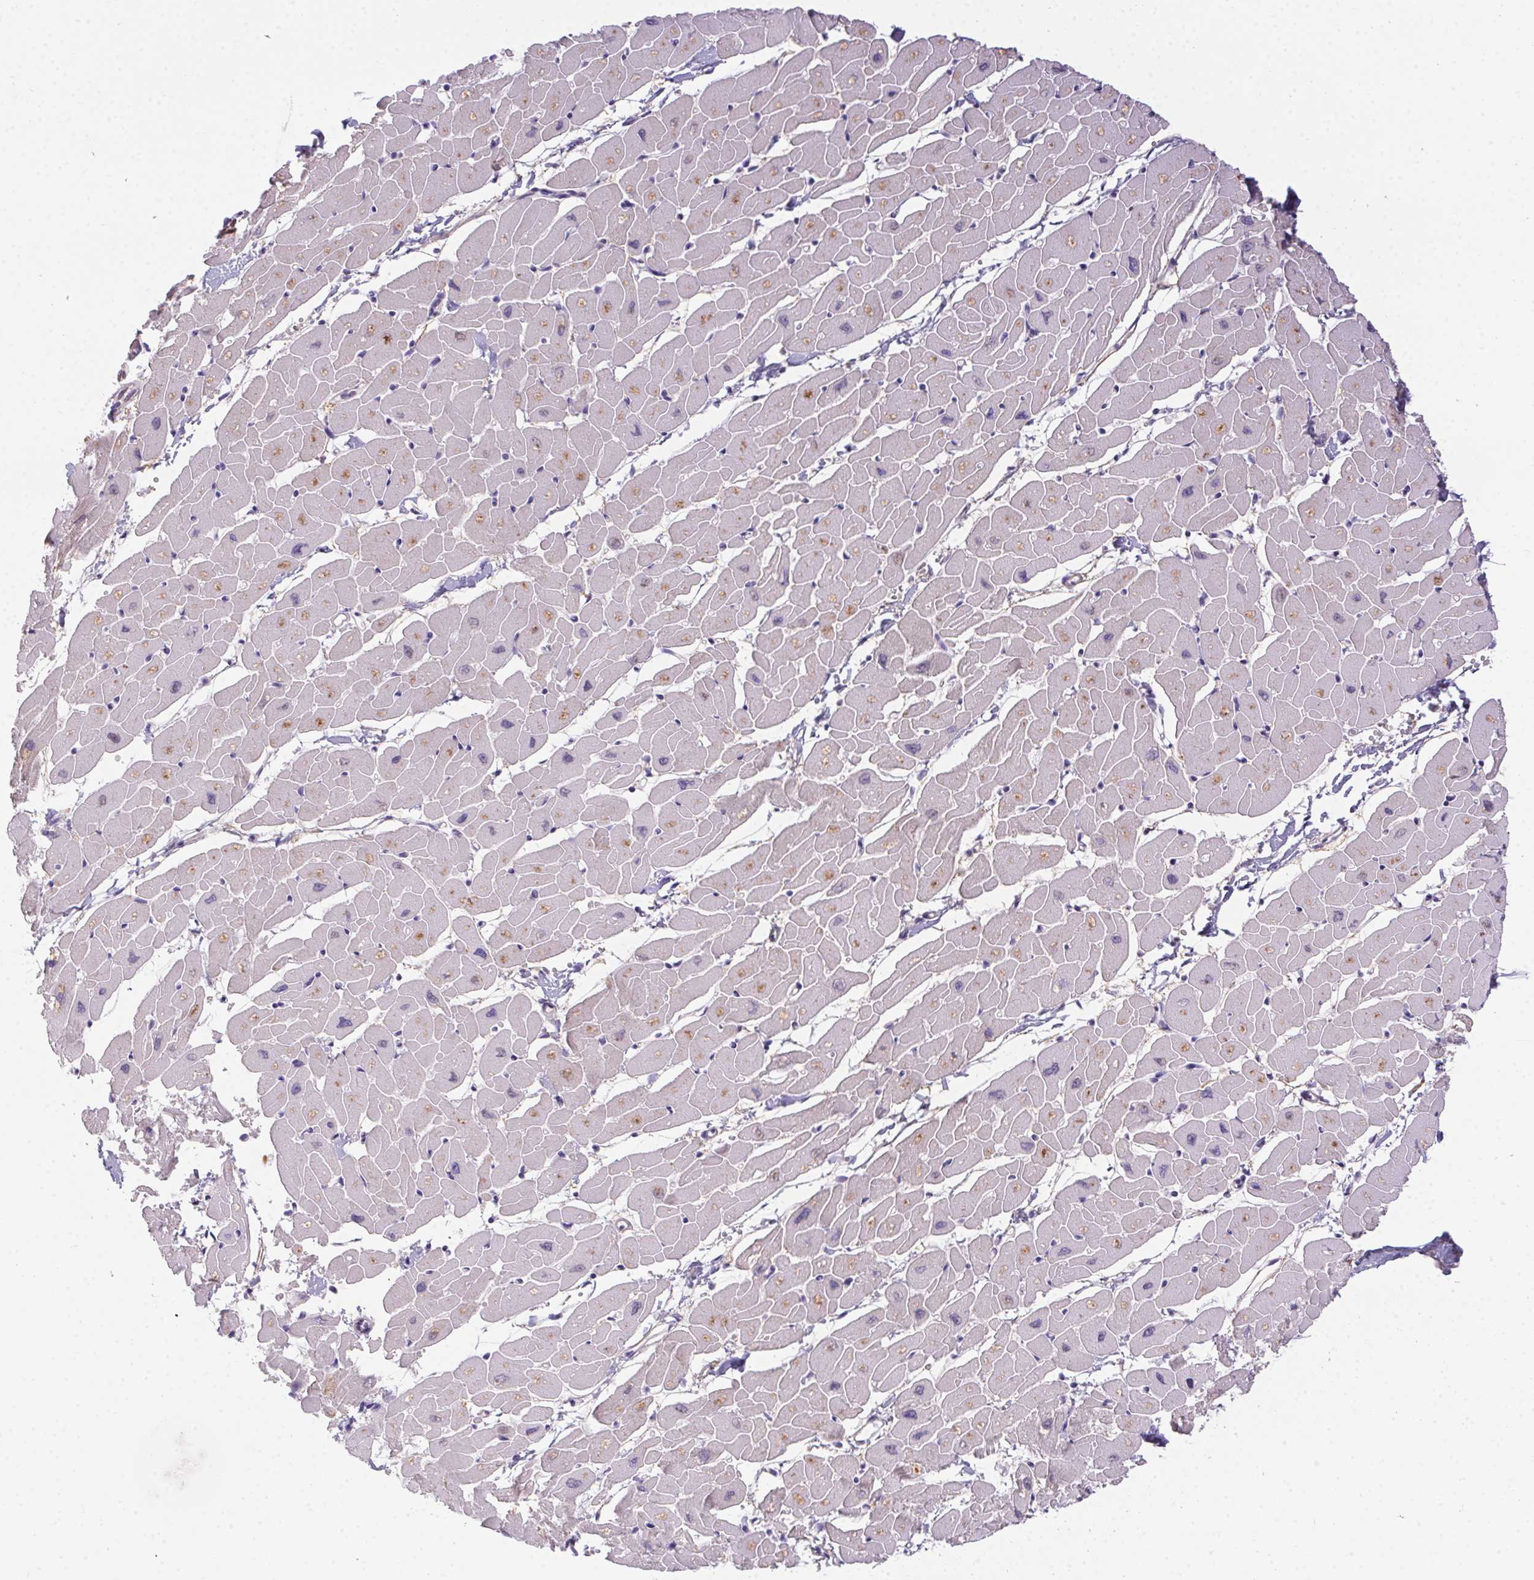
{"staining": {"intensity": "weak", "quantity": "<25%", "location": "cytoplasmic/membranous"}, "tissue": "heart muscle", "cell_type": "Cardiomyocytes", "image_type": "normal", "snomed": [{"axis": "morphology", "description": "Normal tissue, NOS"}, {"axis": "topography", "description": "Heart"}], "caption": "Heart muscle was stained to show a protein in brown. There is no significant expression in cardiomyocytes. (DAB immunohistochemistry (IHC) with hematoxylin counter stain).", "gene": "SP9", "patient": {"sex": "male", "age": 57}}